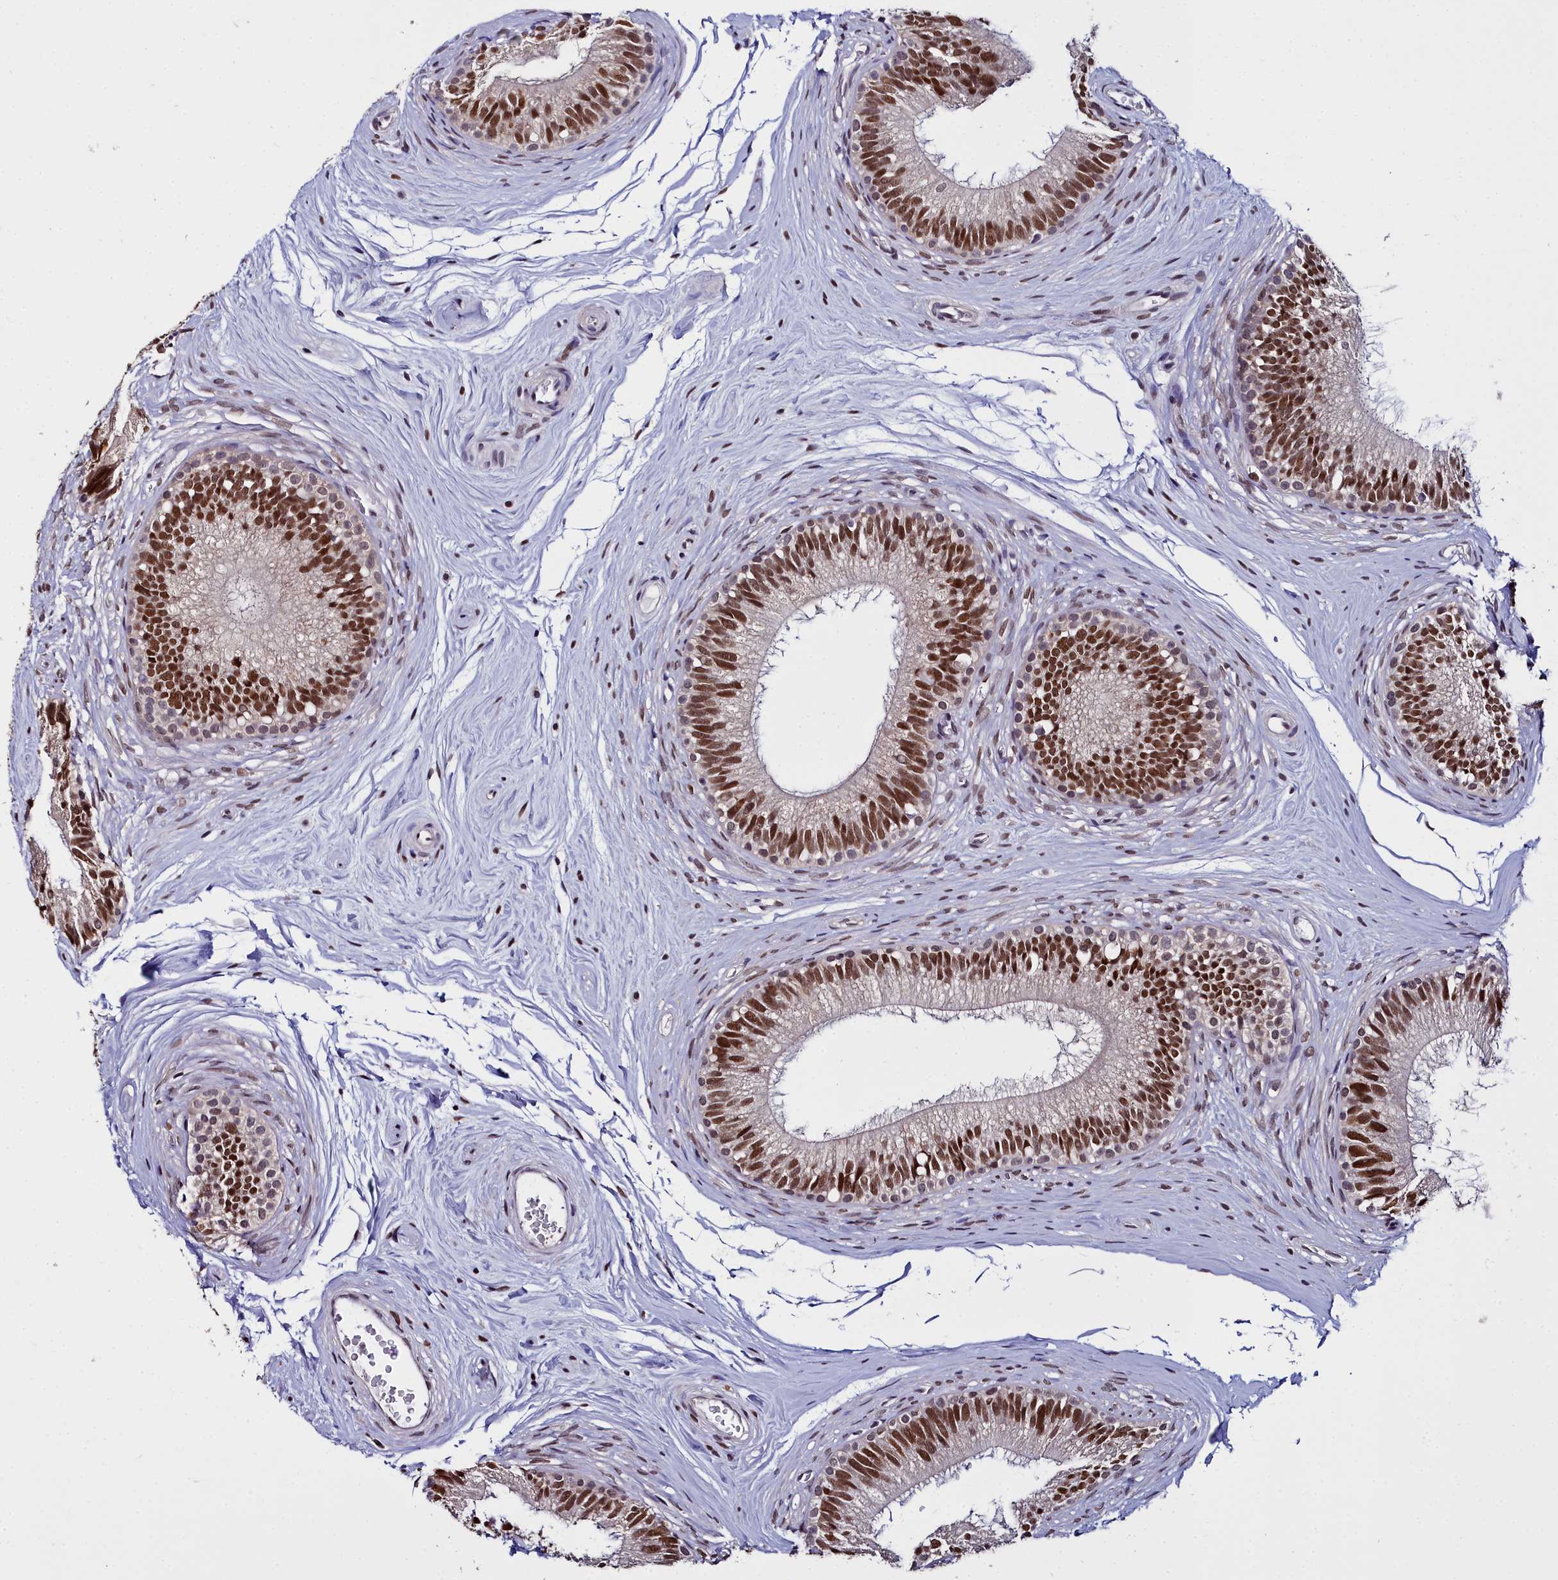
{"staining": {"intensity": "strong", "quantity": ">75%", "location": "nuclear"}, "tissue": "epididymis", "cell_type": "Glandular cells", "image_type": "normal", "snomed": [{"axis": "morphology", "description": "Normal tissue, NOS"}, {"axis": "topography", "description": "Epididymis"}], "caption": "Immunohistochemistry (IHC) of unremarkable human epididymis displays high levels of strong nuclear expression in about >75% of glandular cells. Using DAB (3,3'-diaminobenzidine) (brown) and hematoxylin (blue) stains, captured at high magnification using brightfield microscopy.", "gene": "CCDC97", "patient": {"sex": "male", "age": 33}}